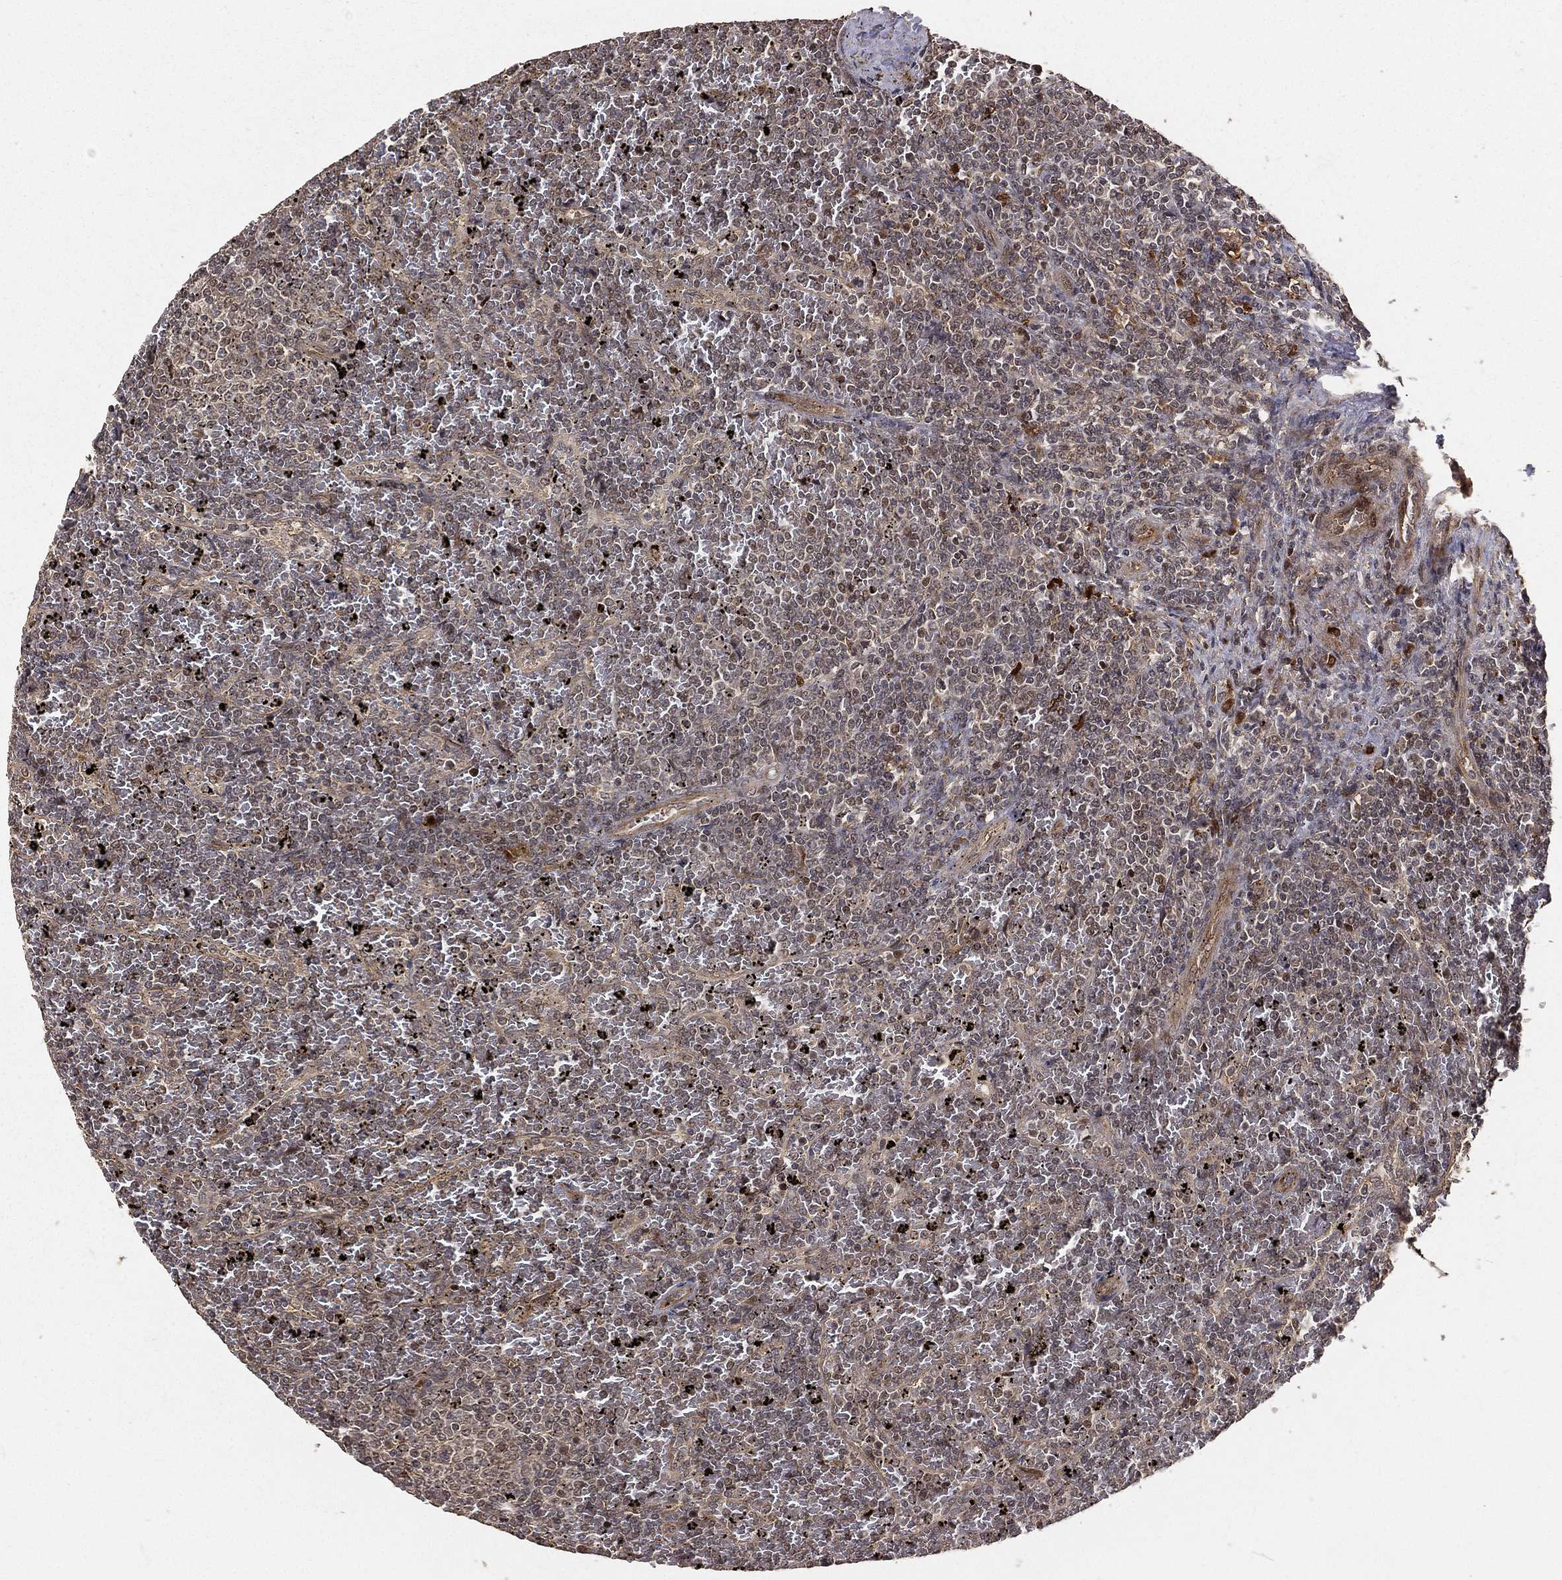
{"staining": {"intensity": "strong", "quantity": "<25%", "location": "nuclear"}, "tissue": "lymphoma", "cell_type": "Tumor cells", "image_type": "cancer", "snomed": [{"axis": "morphology", "description": "Malignant lymphoma, non-Hodgkin's type, Low grade"}, {"axis": "topography", "description": "Spleen"}], "caption": "Immunohistochemistry (IHC) of human lymphoma demonstrates medium levels of strong nuclear expression in approximately <25% of tumor cells.", "gene": "MAPK1", "patient": {"sex": "female", "age": 77}}